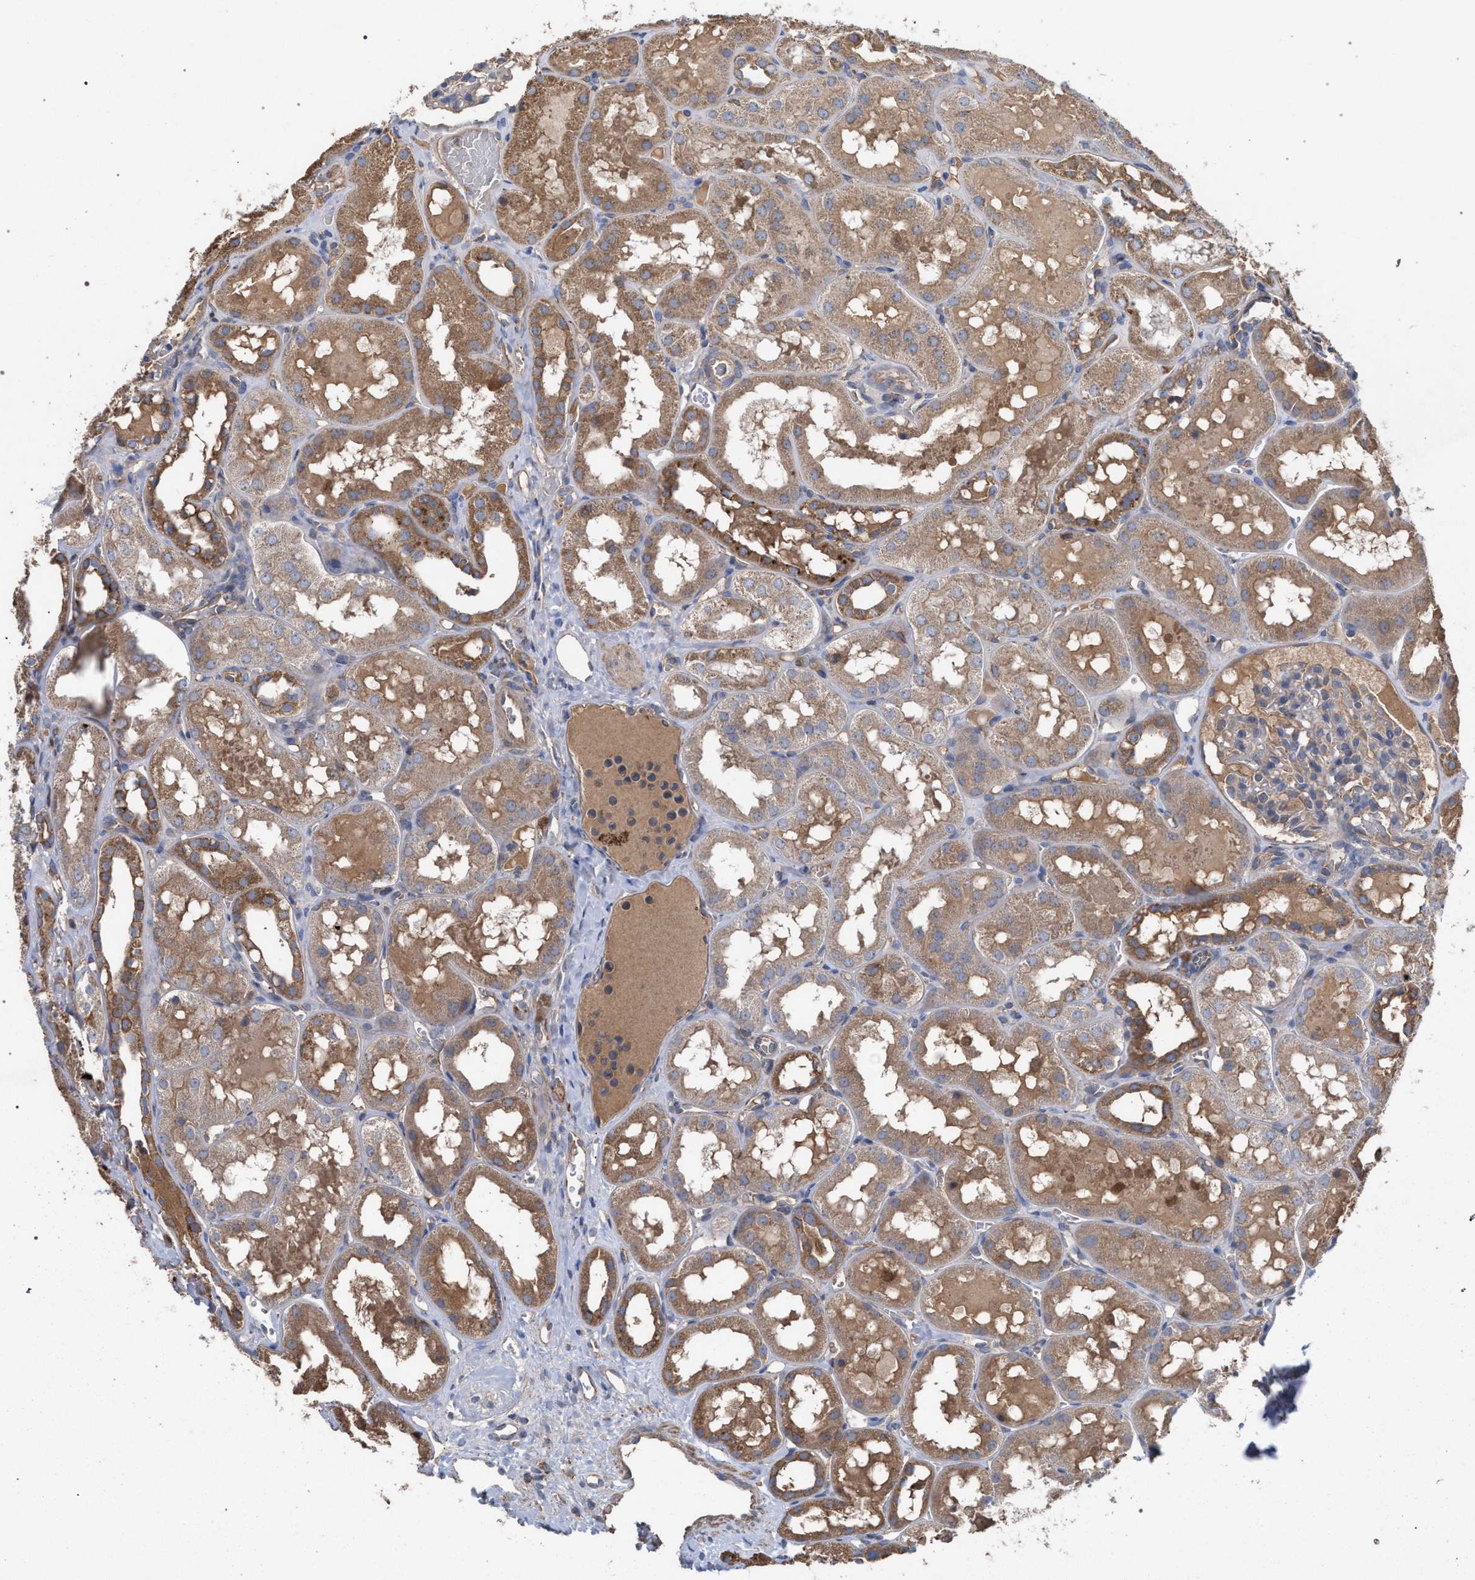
{"staining": {"intensity": "weak", "quantity": "<25%", "location": "cytoplasmic/membranous"}, "tissue": "kidney", "cell_type": "Cells in glomeruli", "image_type": "normal", "snomed": [{"axis": "morphology", "description": "Normal tissue, NOS"}, {"axis": "topography", "description": "Kidney"}, {"axis": "topography", "description": "Urinary bladder"}], "caption": "DAB (3,3'-diaminobenzidine) immunohistochemical staining of benign kidney displays no significant positivity in cells in glomeruli.", "gene": "BCL2L12", "patient": {"sex": "male", "age": 16}}